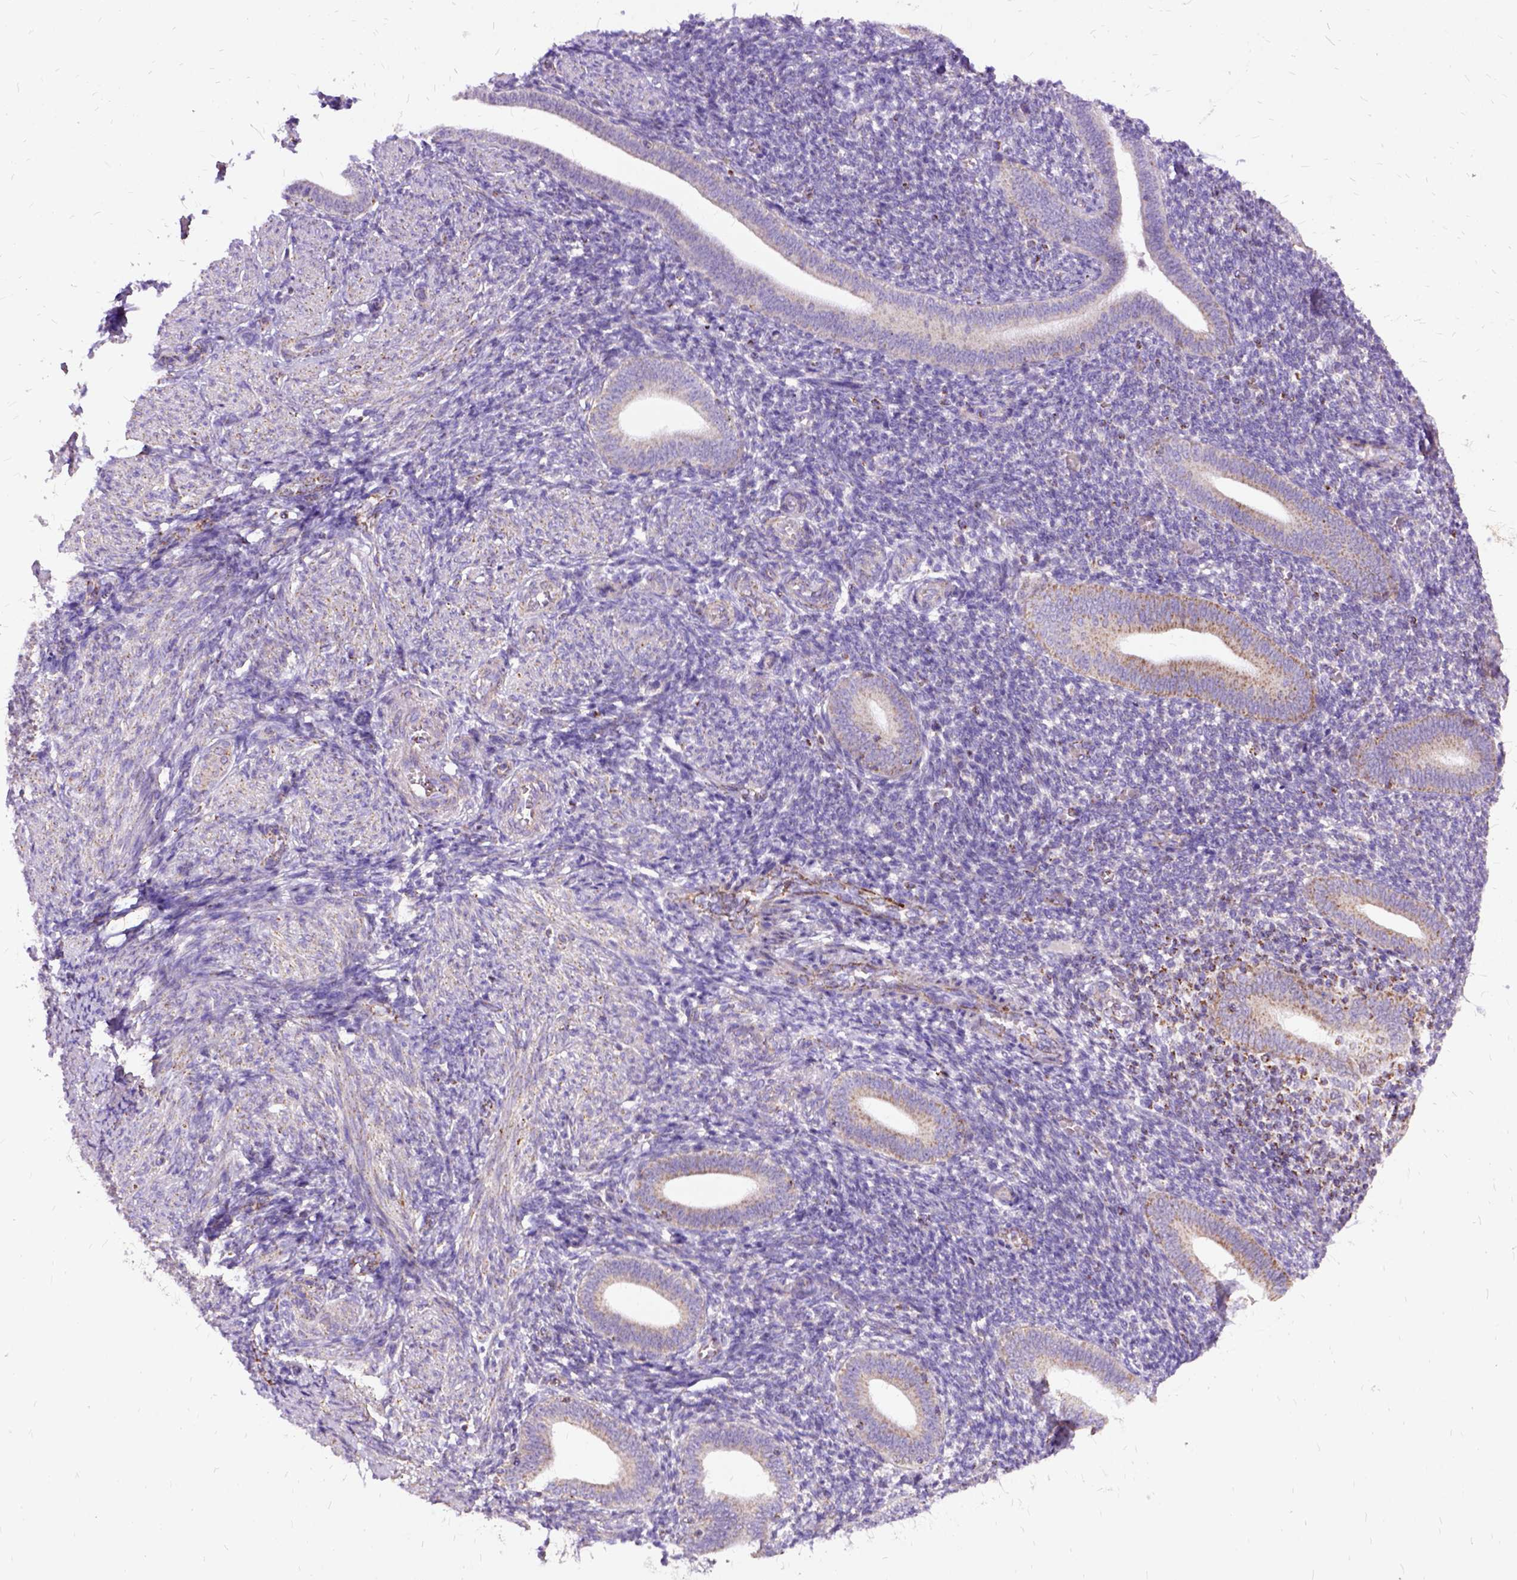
{"staining": {"intensity": "negative", "quantity": "none", "location": "none"}, "tissue": "endometrium", "cell_type": "Cells in endometrial stroma", "image_type": "normal", "snomed": [{"axis": "morphology", "description": "Normal tissue, NOS"}, {"axis": "topography", "description": "Endometrium"}], "caption": "IHC histopathology image of unremarkable endometrium: endometrium stained with DAB (3,3'-diaminobenzidine) demonstrates no significant protein positivity in cells in endometrial stroma. (Stains: DAB (3,3'-diaminobenzidine) immunohistochemistry (IHC) with hematoxylin counter stain, Microscopy: brightfield microscopy at high magnification).", "gene": "OXCT1", "patient": {"sex": "female", "age": 25}}